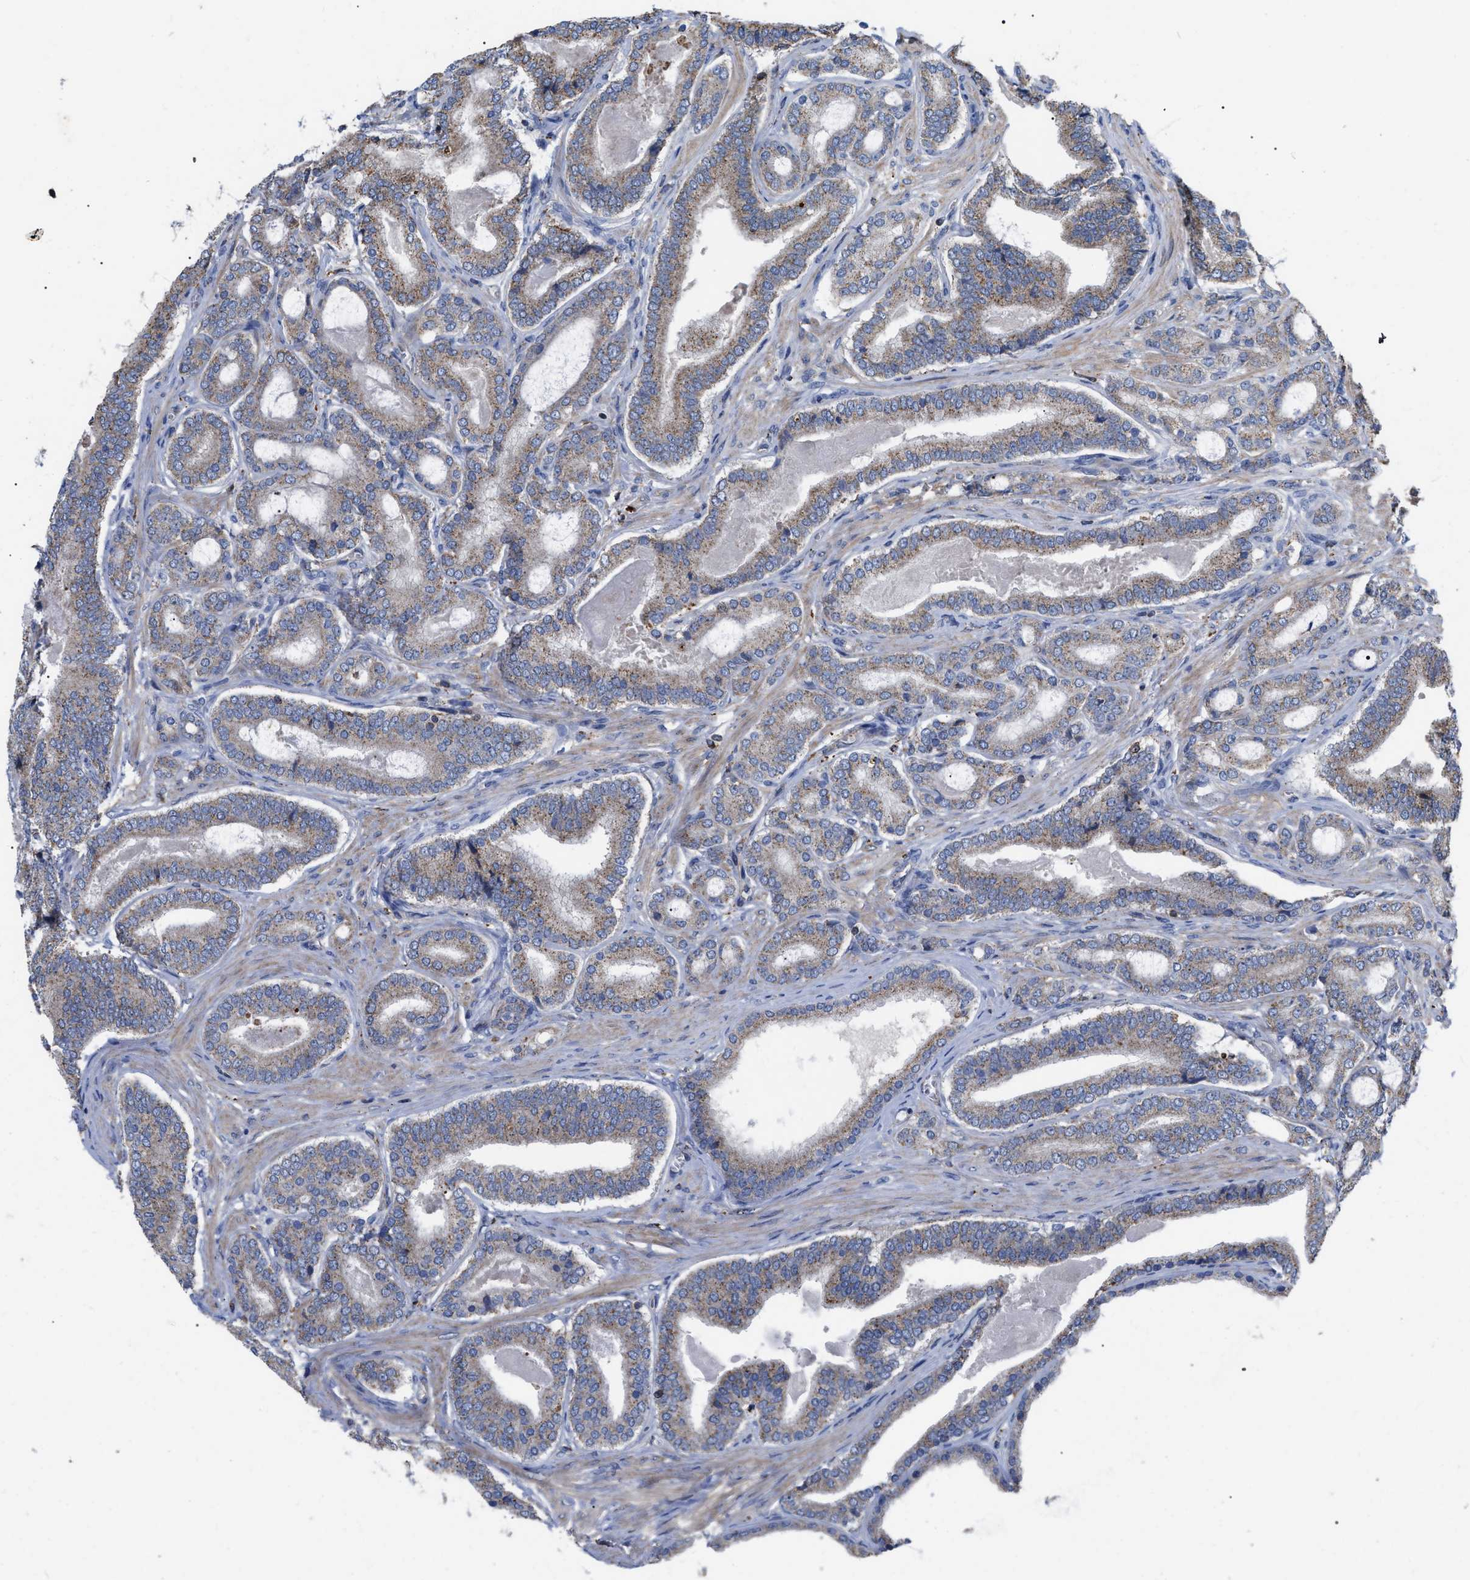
{"staining": {"intensity": "weak", "quantity": "25%-75%", "location": "cytoplasmic/membranous"}, "tissue": "prostate cancer", "cell_type": "Tumor cells", "image_type": "cancer", "snomed": [{"axis": "morphology", "description": "Adenocarcinoma, High grade"}, {"axis": "topography", "description": "Prostate"}], "caption": "Tumor cells display low levels of weak cytoplasmic/membranous positivity in approximately 25%-75% of cells in human prostate cancer (adenocarcinoma (high-grade)).", "gene": "FAM171A2", "patient": {"sex": "male", "age": 60}}